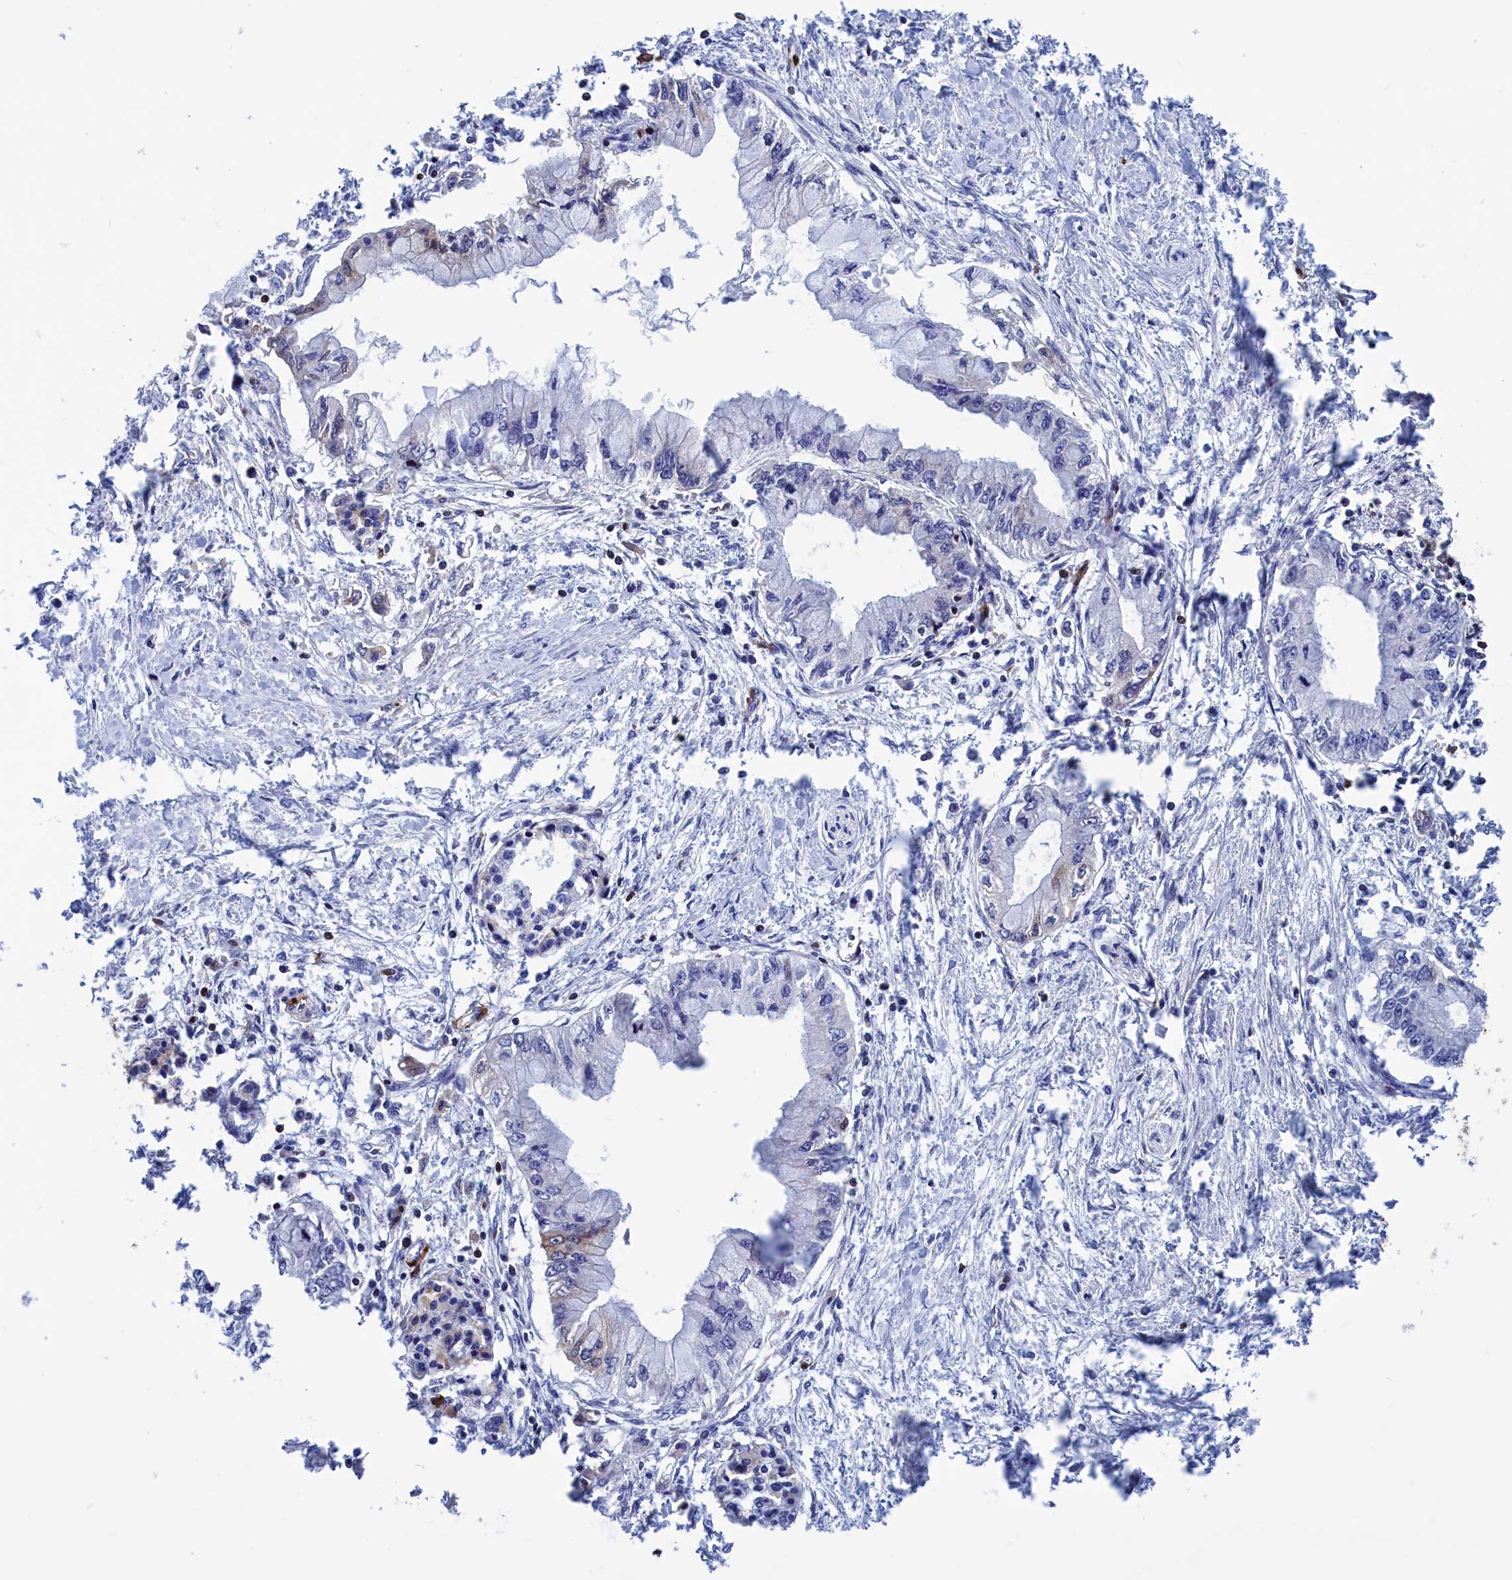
{"staining": {"intensity": "negative", "quantity": "none", "location": "none"}, "tissue": "pancreatic cancer", "cell_type": "Tumor cells", "image_type": "cancer", "snomed": [{"axis": "morphology", "description": "Adenocarcinoma, NOS"}, {"axis": "topography", "description": "Pancreas"}], "caption": "Pancreatic adenocarcinoma was stained to show a protein in brown. There is no significant expression in tumor cells.", "gene": "CRIP1", "patient": {"sex": "male", "age": 48}}